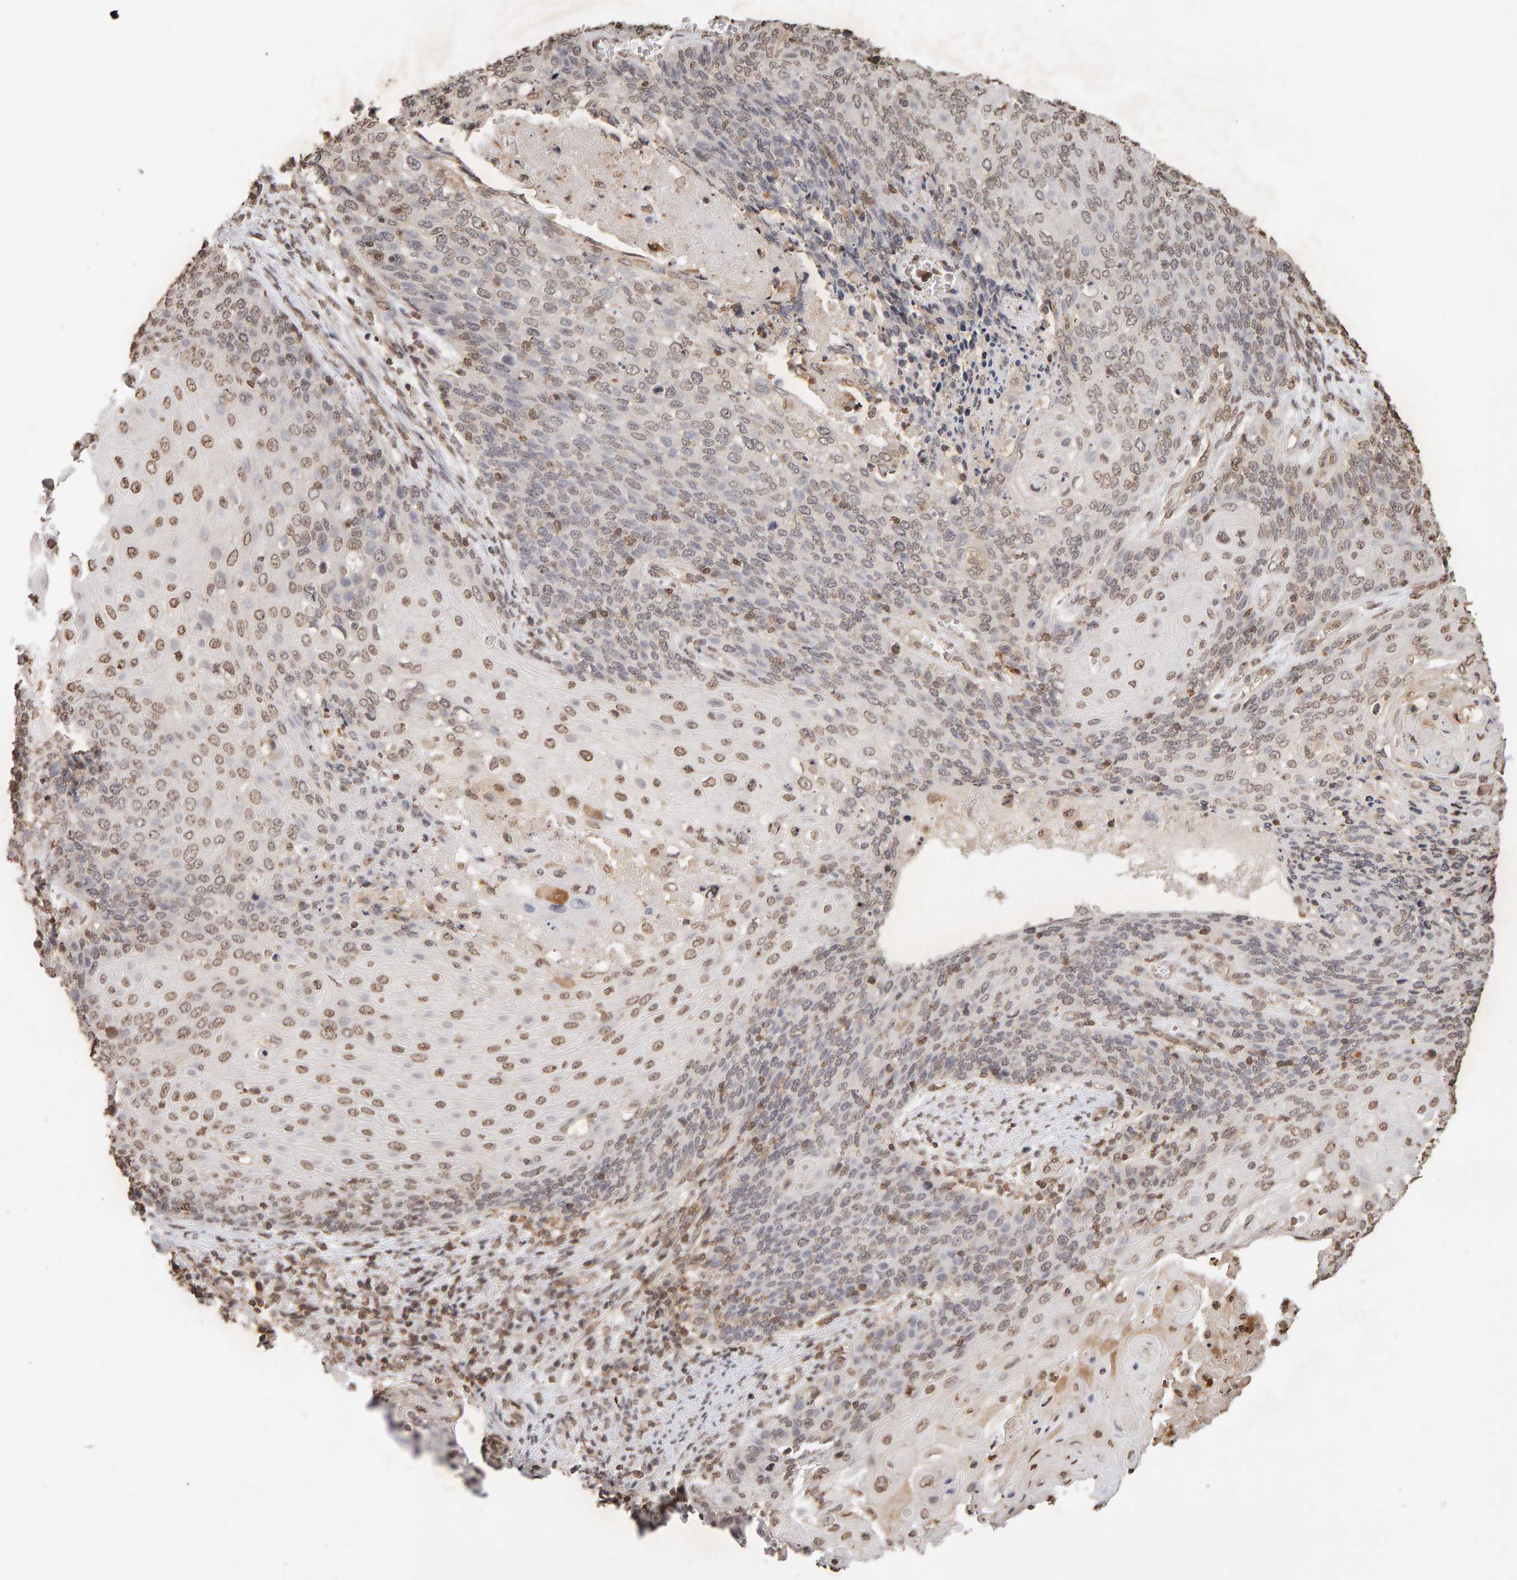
{"staining": {"intensity": "weak", "quantity": ">75%", "location": "nuclear"}, "tissue": "cervical cancer", "cell_type": "Tumor cells", "image_type": "cancer", "snomed": [{"axis": "morphology", "description": "Squamous cell carcinoma, NOS"}, {"axis": "topography", "description": "Cervix"}], "caption": "This micrograph demonstrates IHC staining of cervical cancer, with low weak nuclear positivity in approximately >75% of tumor cells.", "gene": "DNAJB5", "patient": {"sex": "female", "age": 39}}